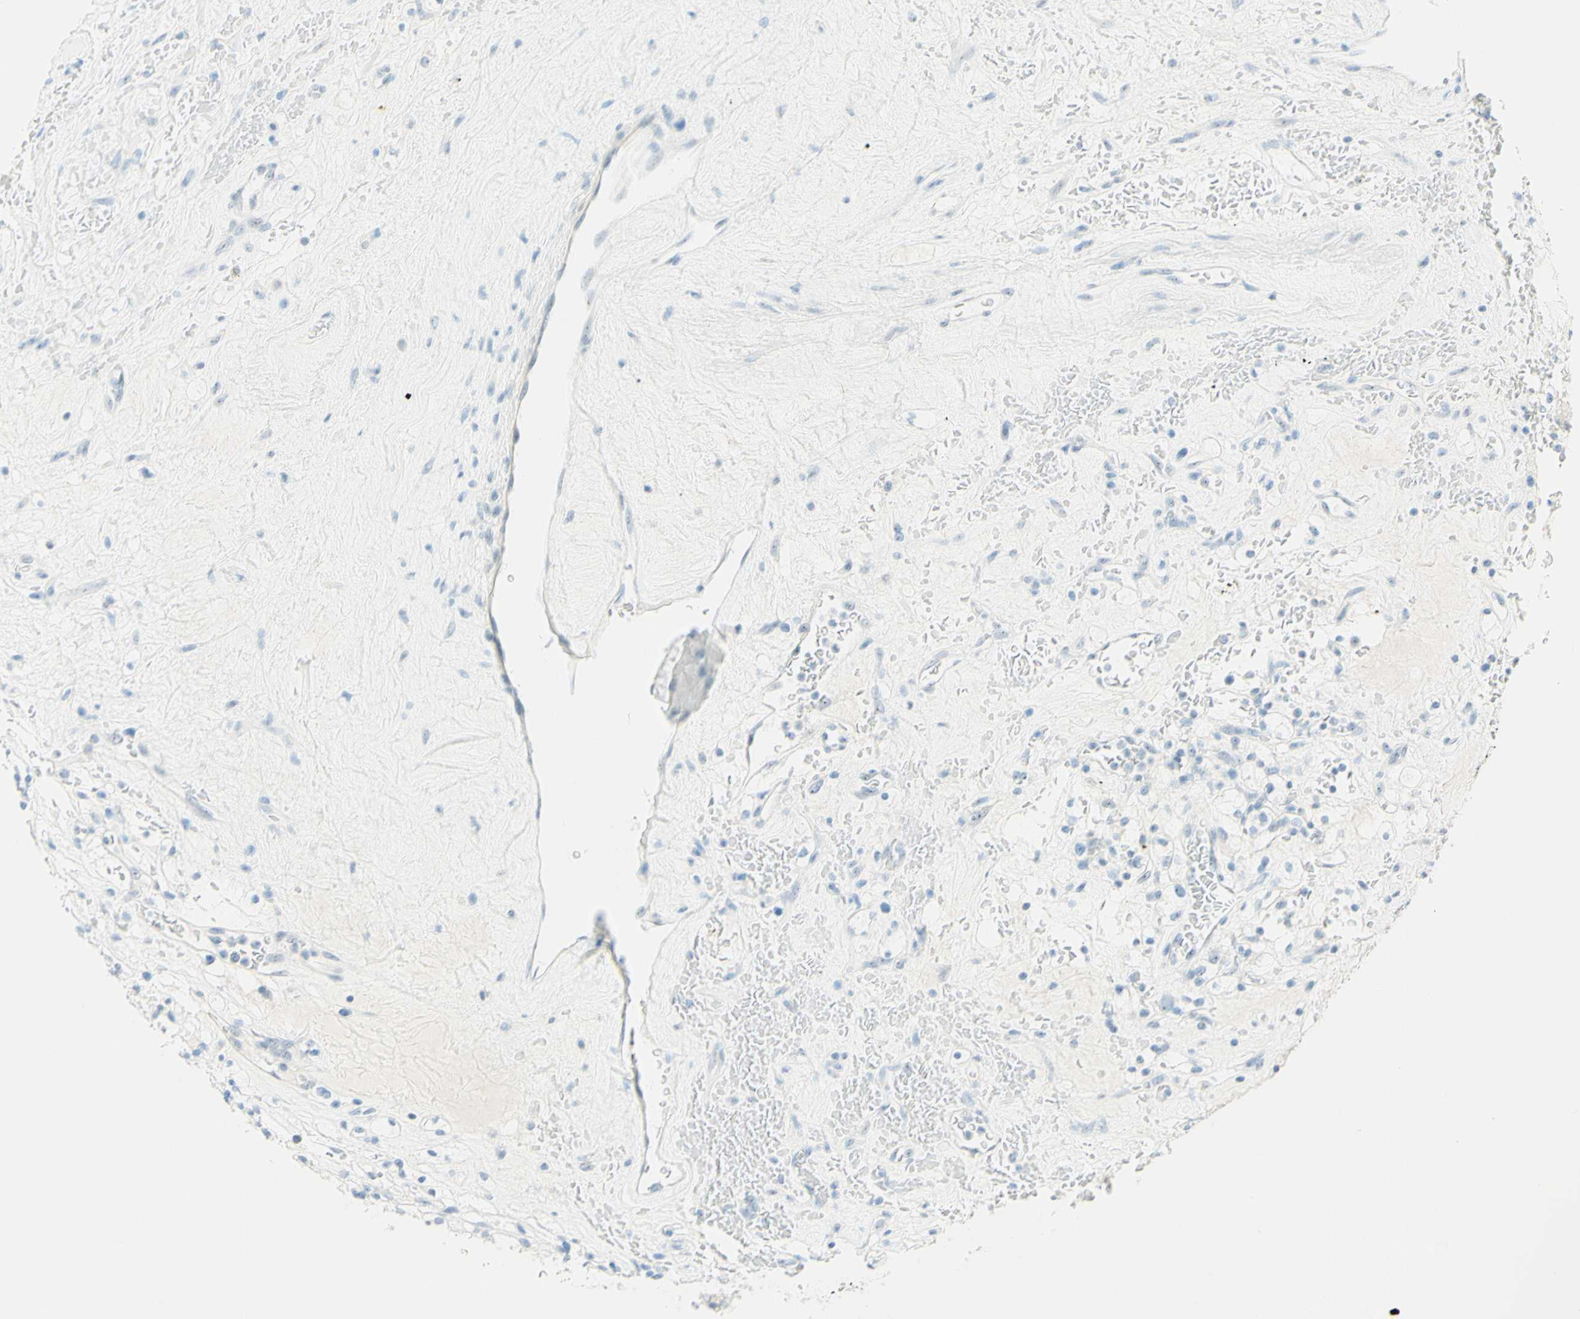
{"staining": {"intensity": "negative", "quantity": "none", "location": "none"}, "tissue": "renal cancer", "cell_type": "Tumor cells", "image_type": "cancer", "snomed": [{"axis": "morphology", "description": "Normal tissue, NOS"}, {"axis": "morphology", "description": "Adenocarcinoma, NOS"}, {"axis": "topography", "description": "Kidney"}], "caption": "There is no significant staining in tumor cells of adenocarcinoma (renal).", "gene": "FMR1NB", "patient": {"sex": "female", "age": 72}}